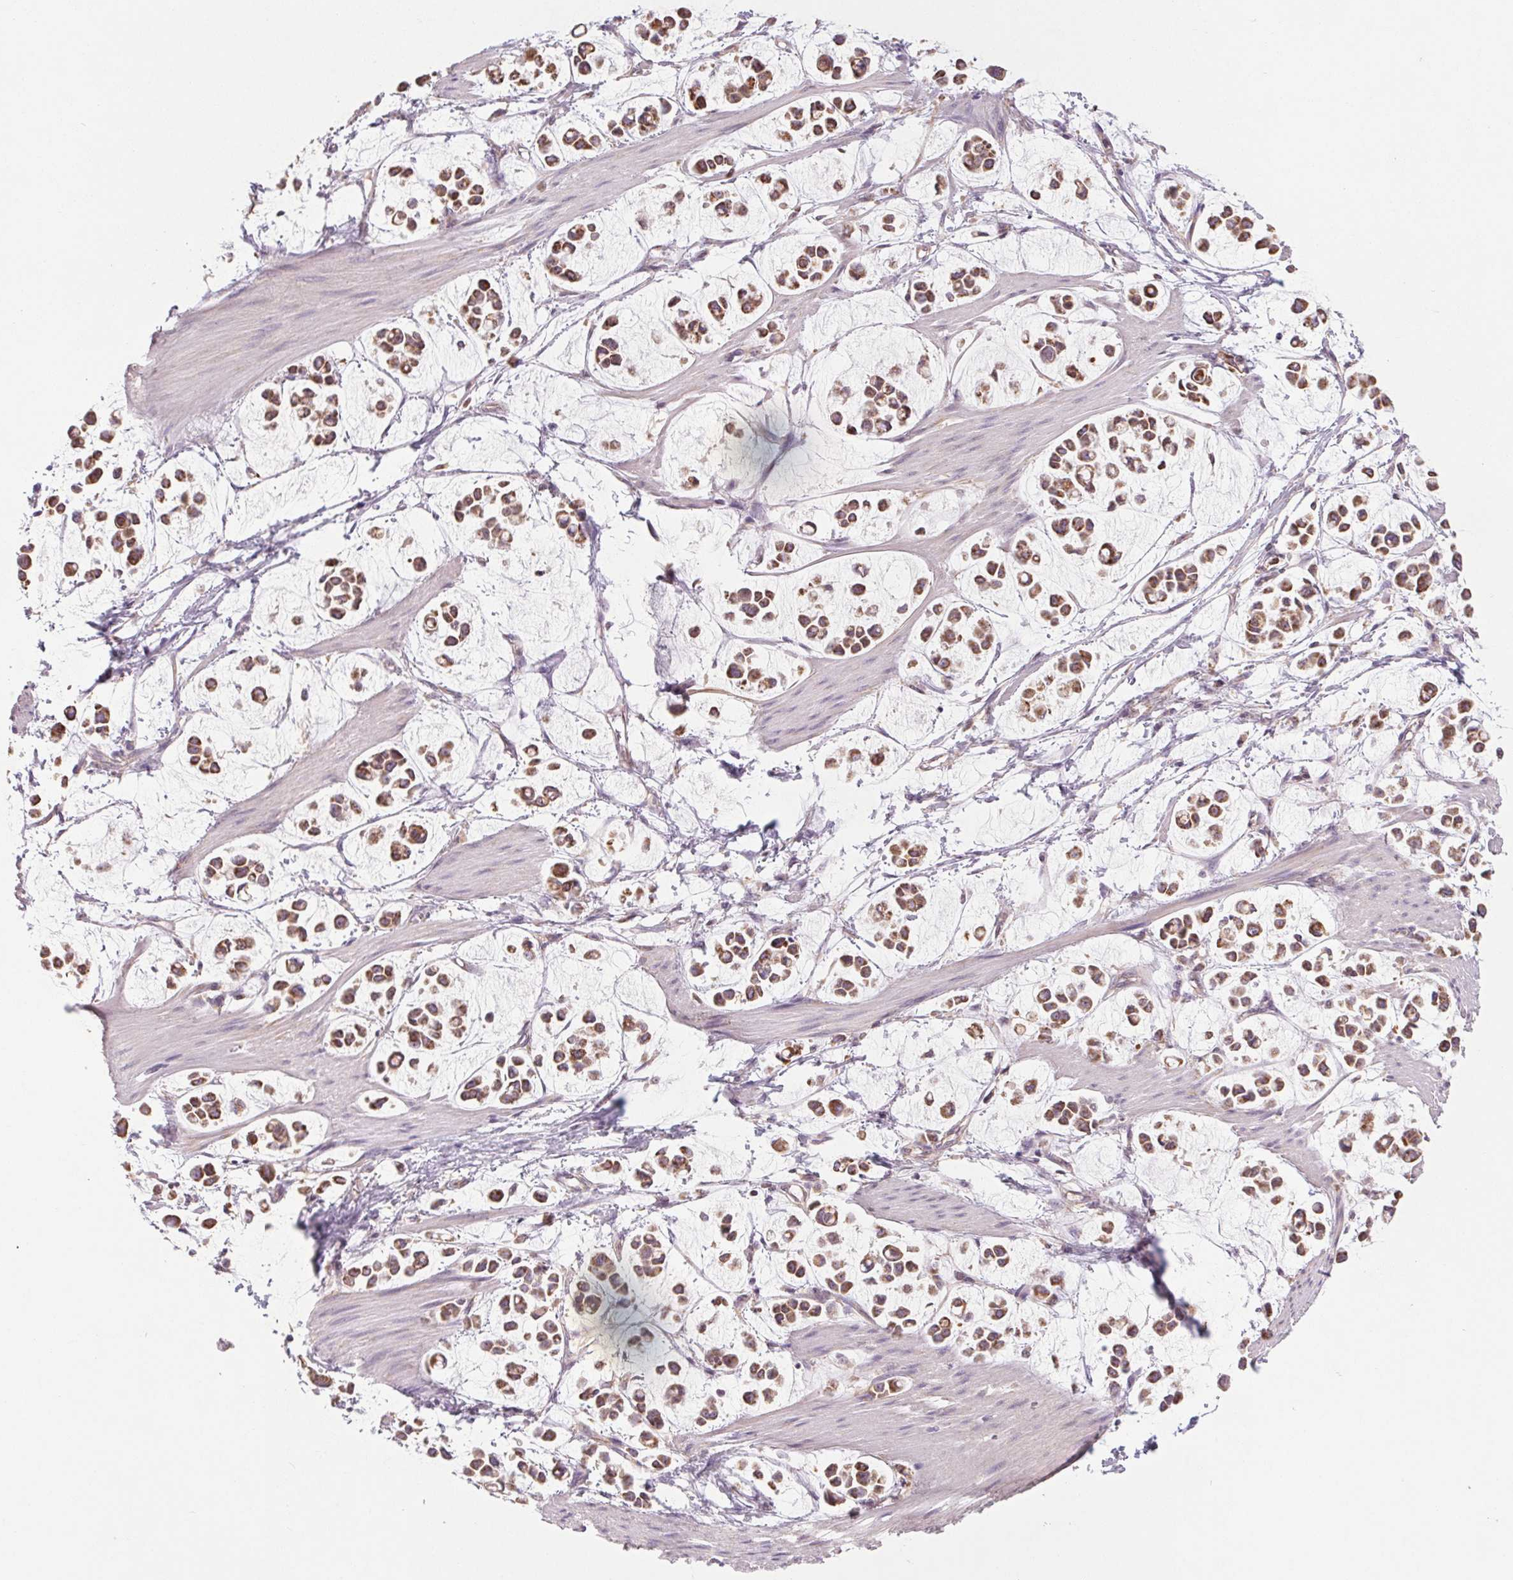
{"staining": {"intensity": "moderate", "quantity": ">75%", "location": "cytoplasmic/membranous"}, "tissue": "stomach cancer", "cell_type": "Tumor cells", "image_type": "cancer", "snomed": [{"axis": "morphology", "description": "Adenocarcinoma, NOS"}, {"axis": "topography", "description": "Stomach"}], "caption": "About >75% of tumor cells in stomach cancer (adenocarcinoma) exhibit moderate cytoplasmic/membranous protein expression as visualized by brown immunohistochemical staining.", "gene": "MAP3K5", "patient": {"sex": "male", "age": 82}}